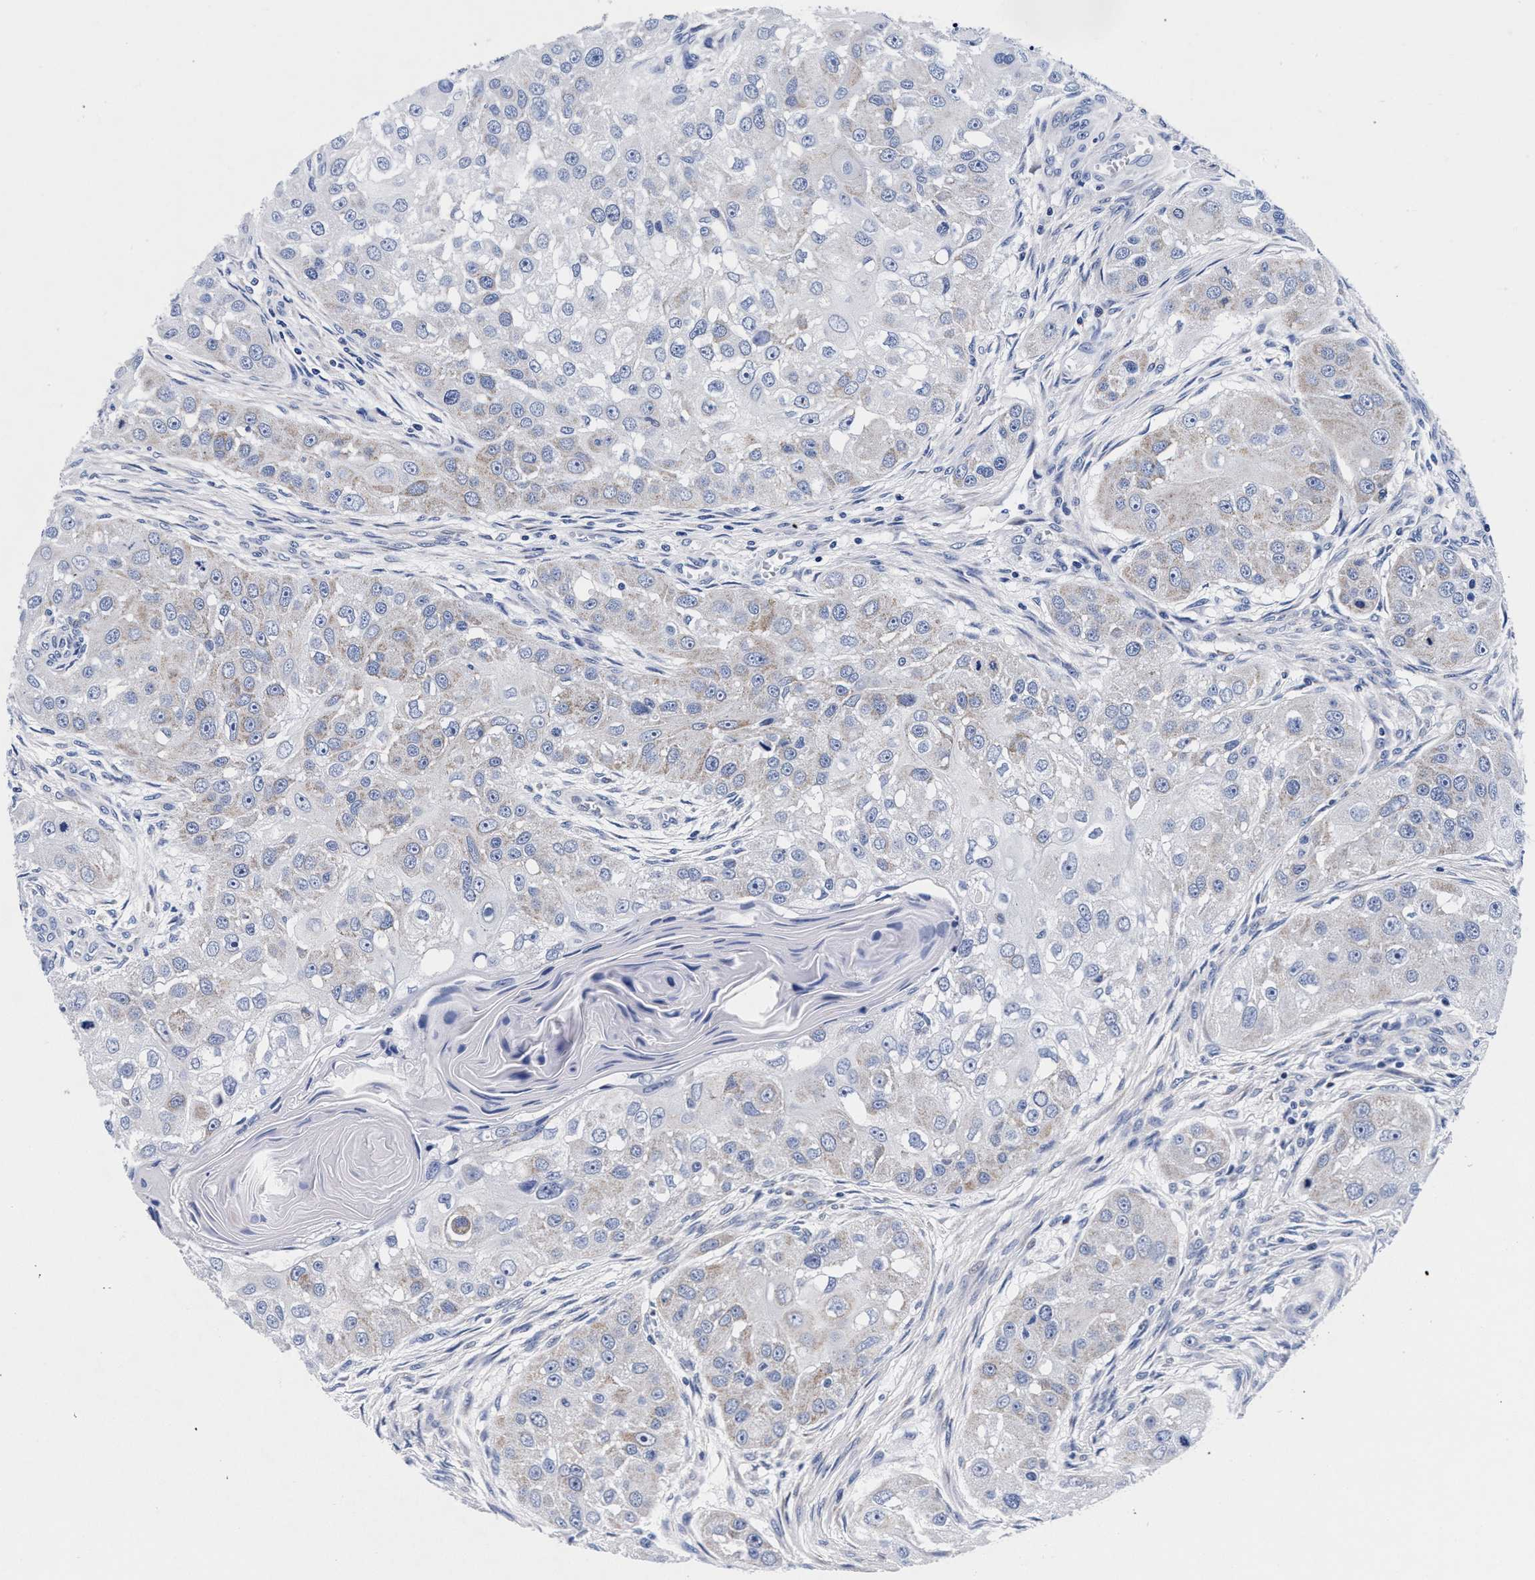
{"staining": {"intensity": "negative", "quantity": "none", "location": "none"}, "tissue": "head and neck cancer", "cell_type": "Tumor cells", "image_type": "cancer", "snomed": [{"axis": "morphology", "description": "Normal tissue, NOS"}, {"axis": "morphology", "description": "Squamous cell carcinoma, NOS"}, {"axis": "topography", "description": "Skeletal muscle"}, {"axis": "topography", "description": "Head-Neck"}], "caption": "Protein analysis of squamous cell carcinoma (head and neck) displays no significant staining in tumor cells.", "gene": "RAB3B", "patient": {"sex": "male", "age": 51}}